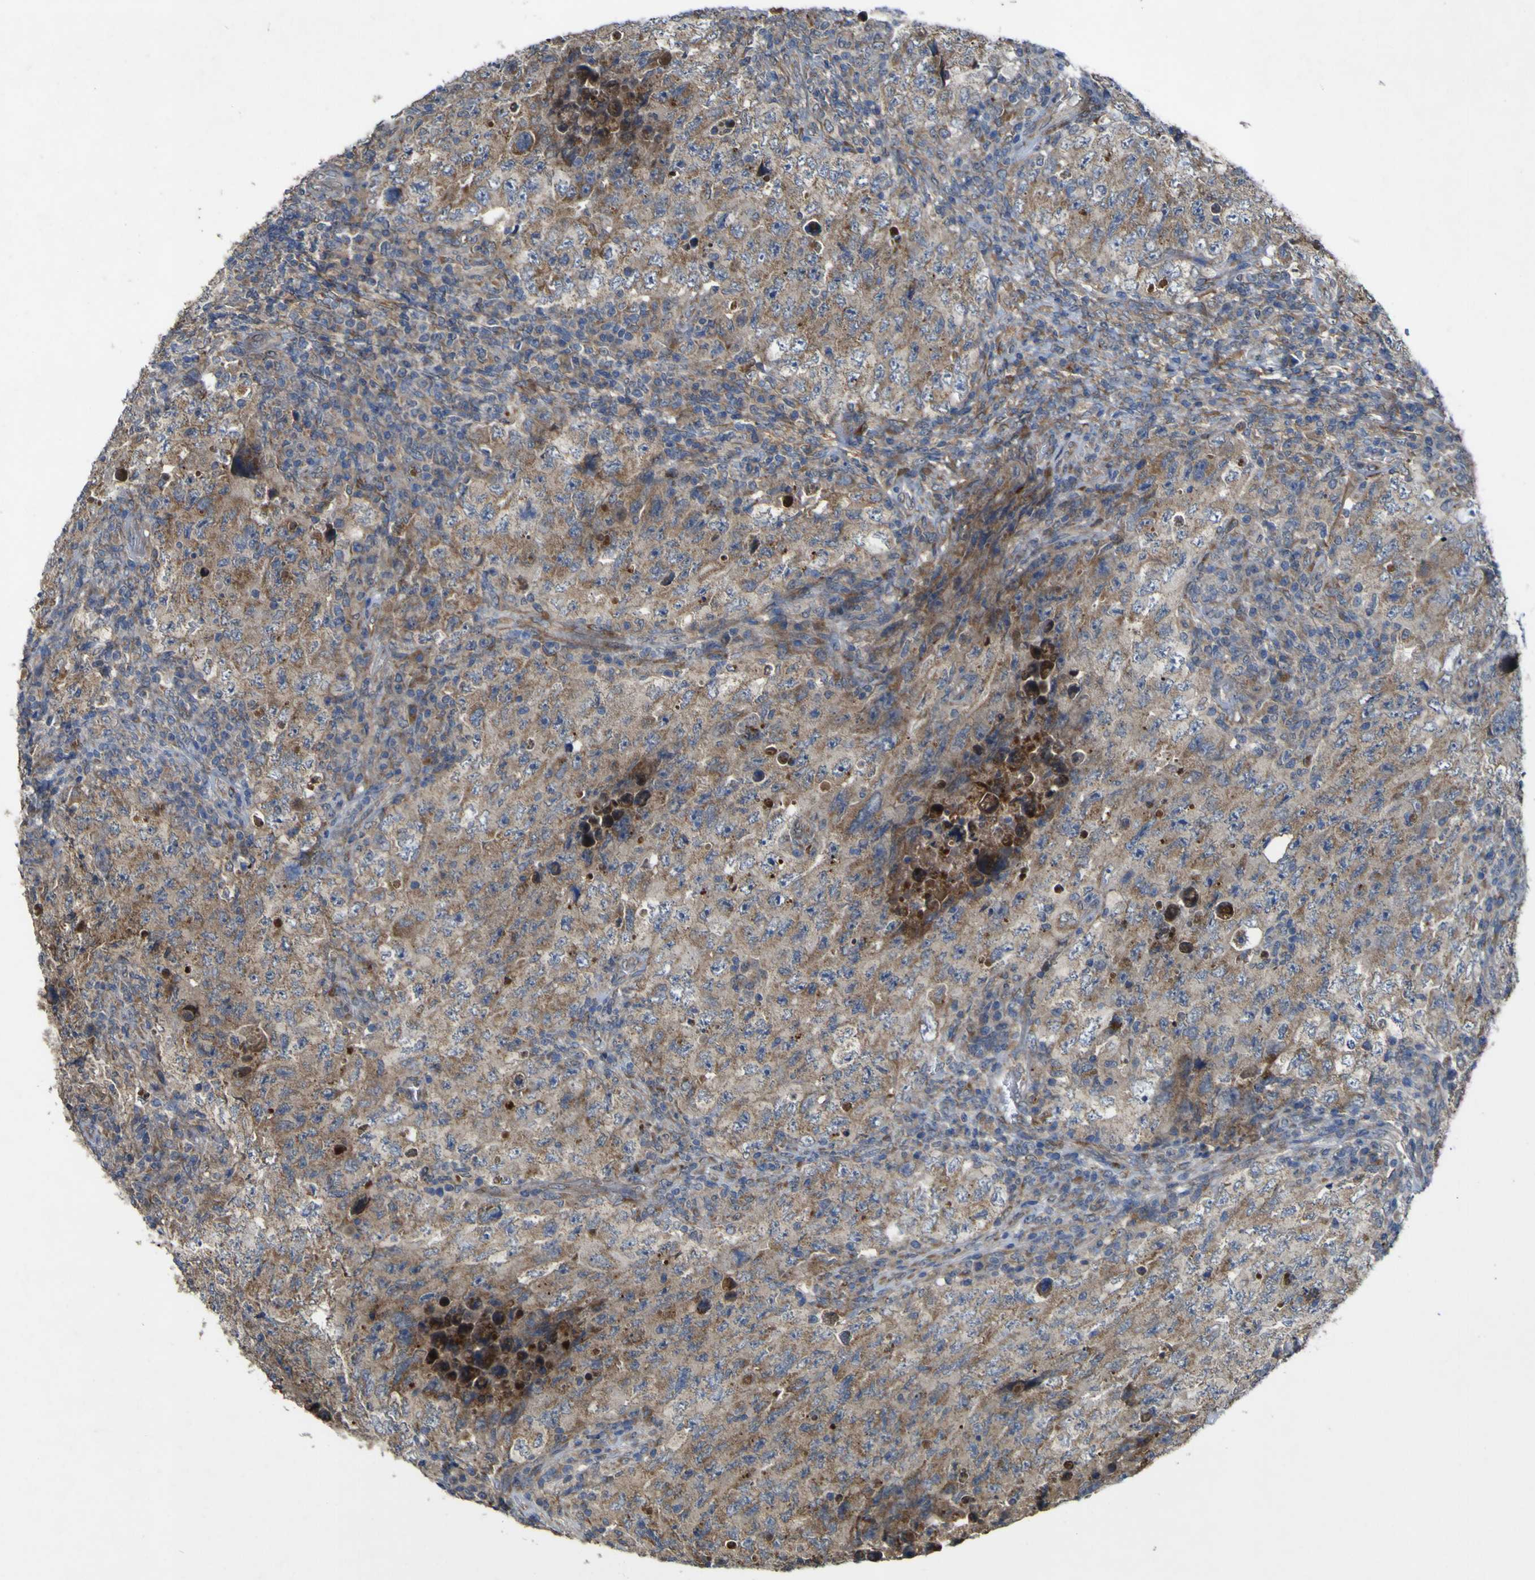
{"staining": {"intensity": "moderate", "quantity": ">75%", "location": "cytoplasmic/membranous"}, "tissue": "testis cancer", "cell_type": "Tumor cells", "image_type": "cancer", "snomed": [{"axis": "morphology", "description": "Carcinoma, Embryonal, NOS"}, {"axis": "topography", "description": "Testis"}], "caption": "This image exhibits embryonal carcinoma (testis) stained with immunohistochemistry (IHC) to label a protein in brown. The cytoplasmic/membranous of tumor cells show moderate positivity for the protein. Nuclei are counter-stained blue.", "gene": "IRAK2", "patient": {"sex": "male", "age": 26}}